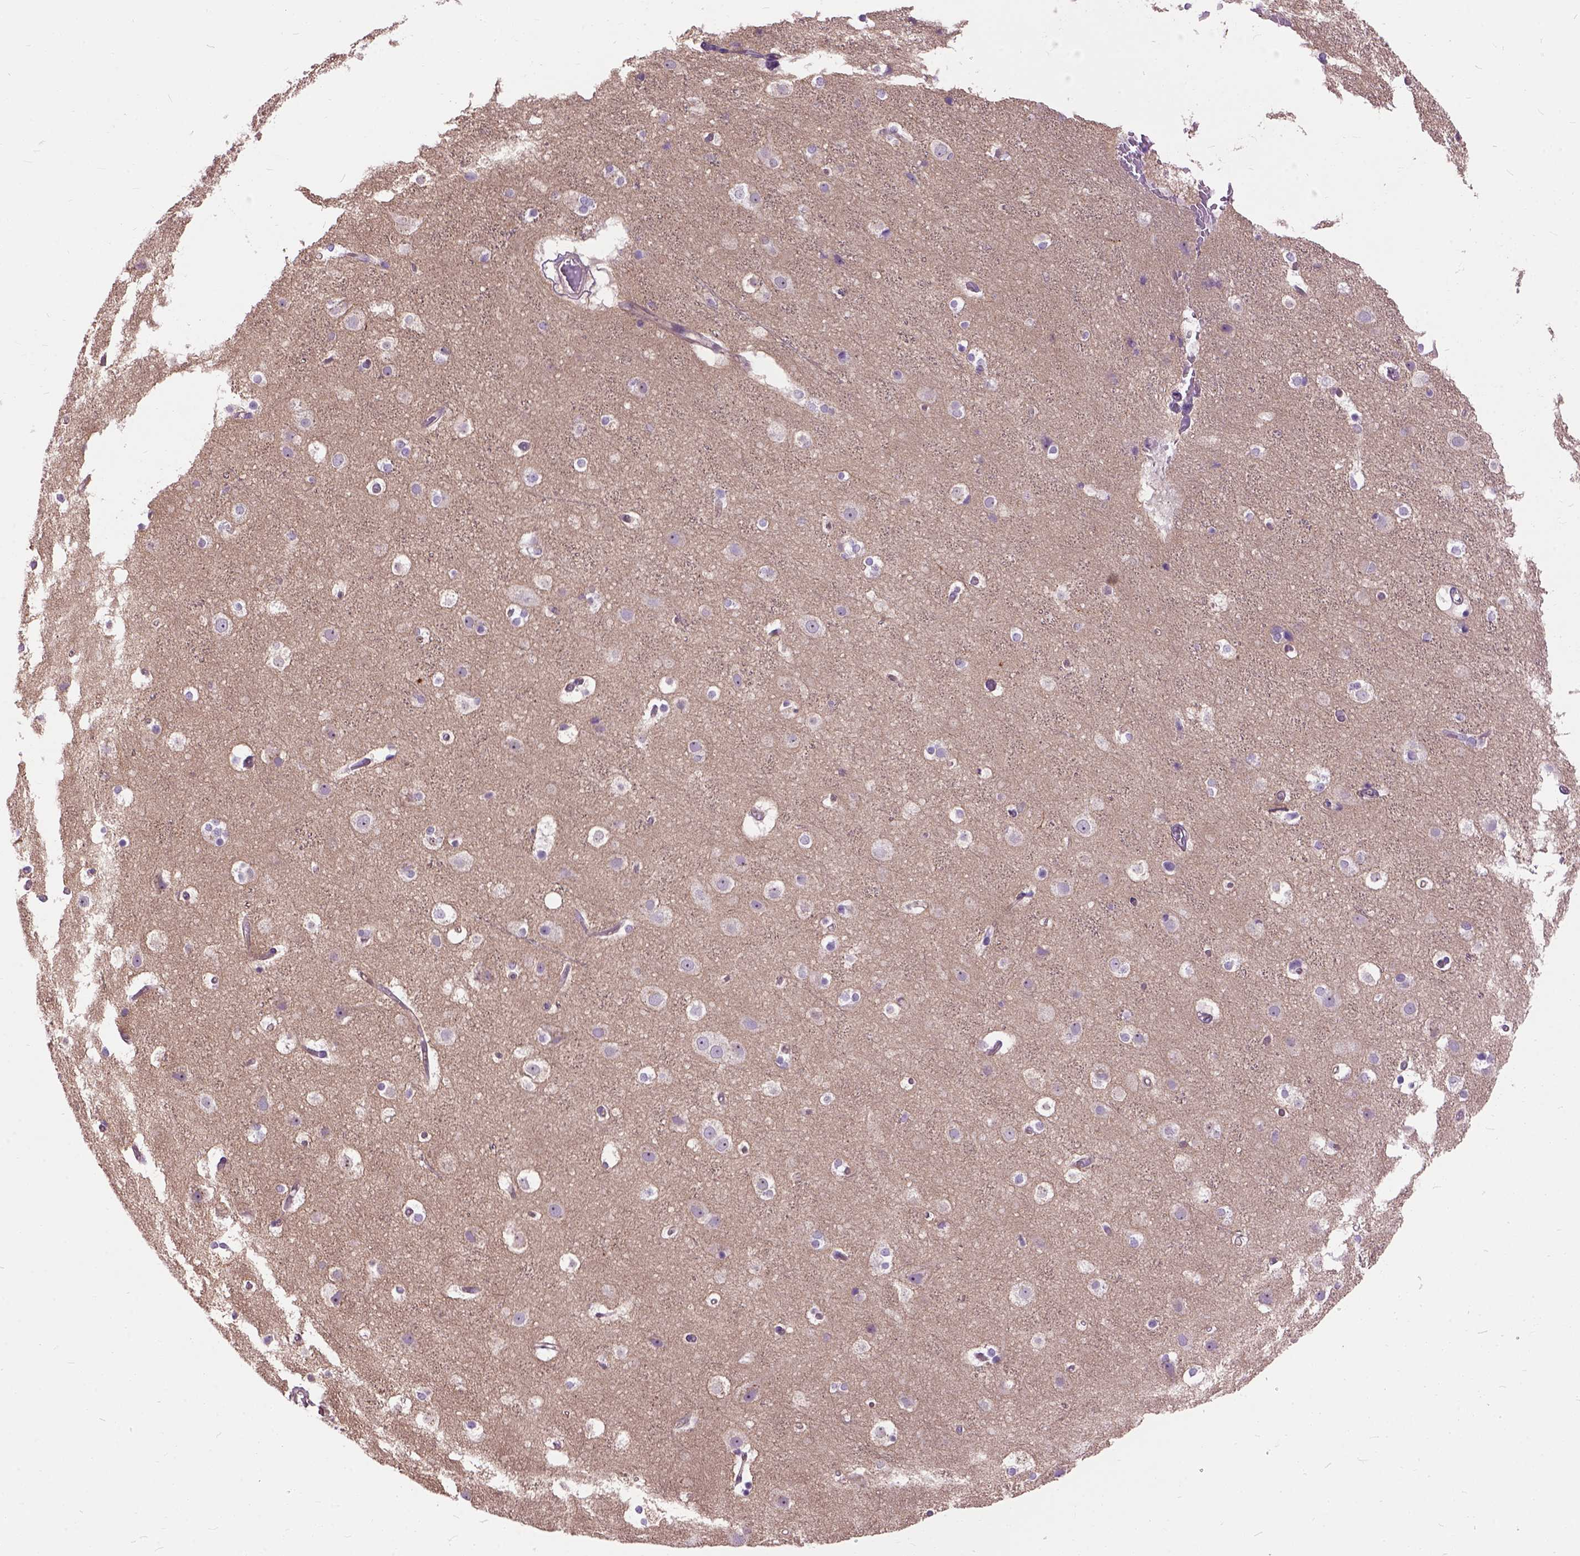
{"staining": {"intensity": "negative", "quantity": "none", "location": "none"}, "tissue": "cerebral cortex", "cell_type": "Endothelial cells", "image_type": "normal", "snomed": [{"axis": "morphology", "description": "Normal tissue, NOS"}, {"axis": "topography", "description": "Cerebral cortex"}], "caption": "DAB immunohistochemical staining of unremarkable human cerebral cortex displays no significant positivity in endothelial cells.", "gene": "MAPT", "patient": {"sex": "female", "age": 52}}